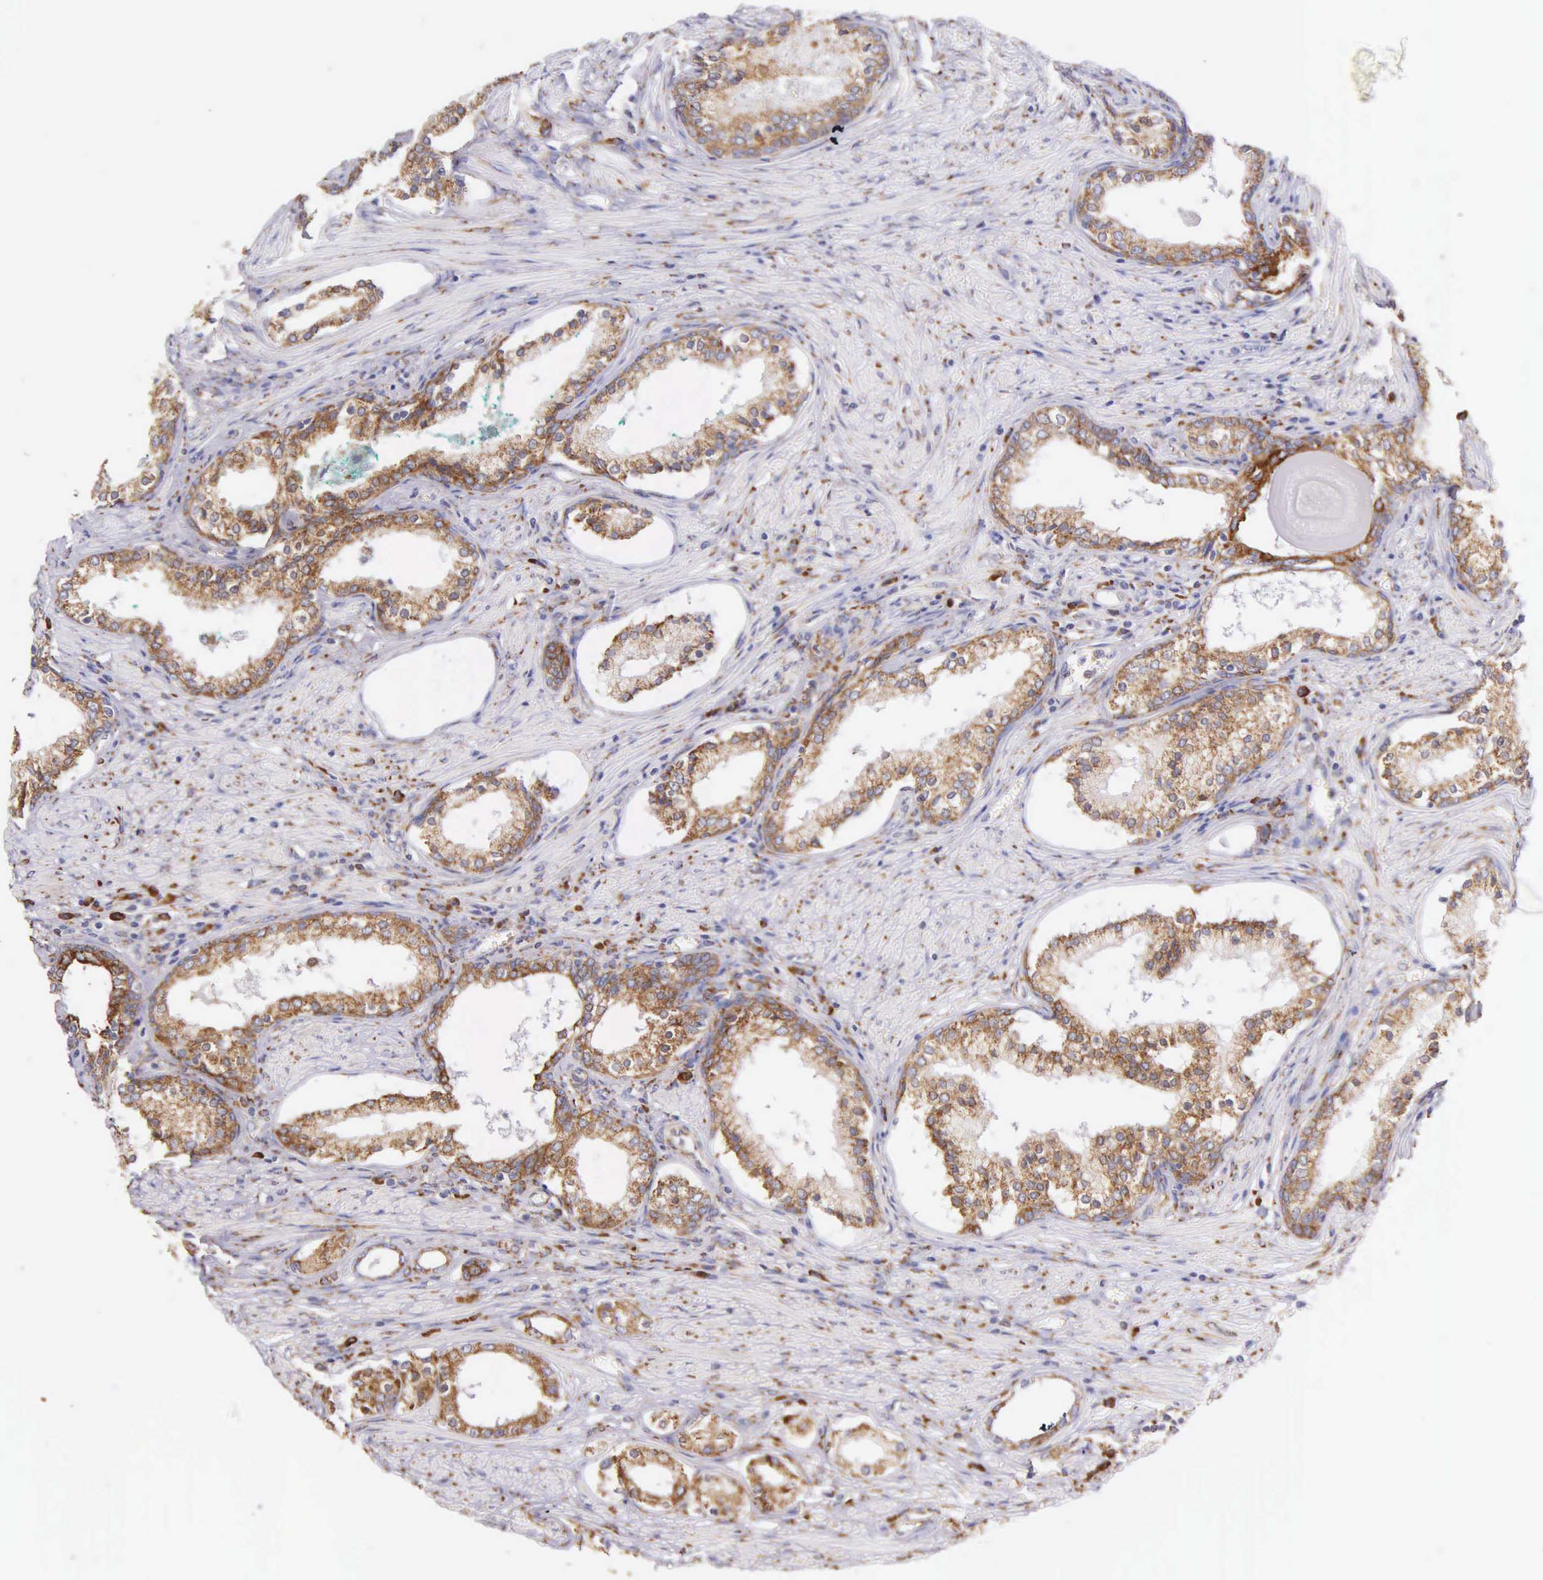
{"staining": {"intensity": "weak", "quantity": ">75%", "location": "cytoplasmic/membranous"}, "tissue": "prostate cancer", "cell_type": "Tumor cells", "image_type": "cancer", "snomed": [{"axis": "morphology", "description": "Adenocarcinoma, Medium grade"}, {"axis": "topography", "description": "Prostate"}], "caption": "Brown immunohistochemical staining in prostate medium-grade adenocarcinoma shows weak cytoplasmic/membranous expression in about >75% of tumor cells.", "gene": "CKAP4", "patient": {"sex": "male", "age": 73}}